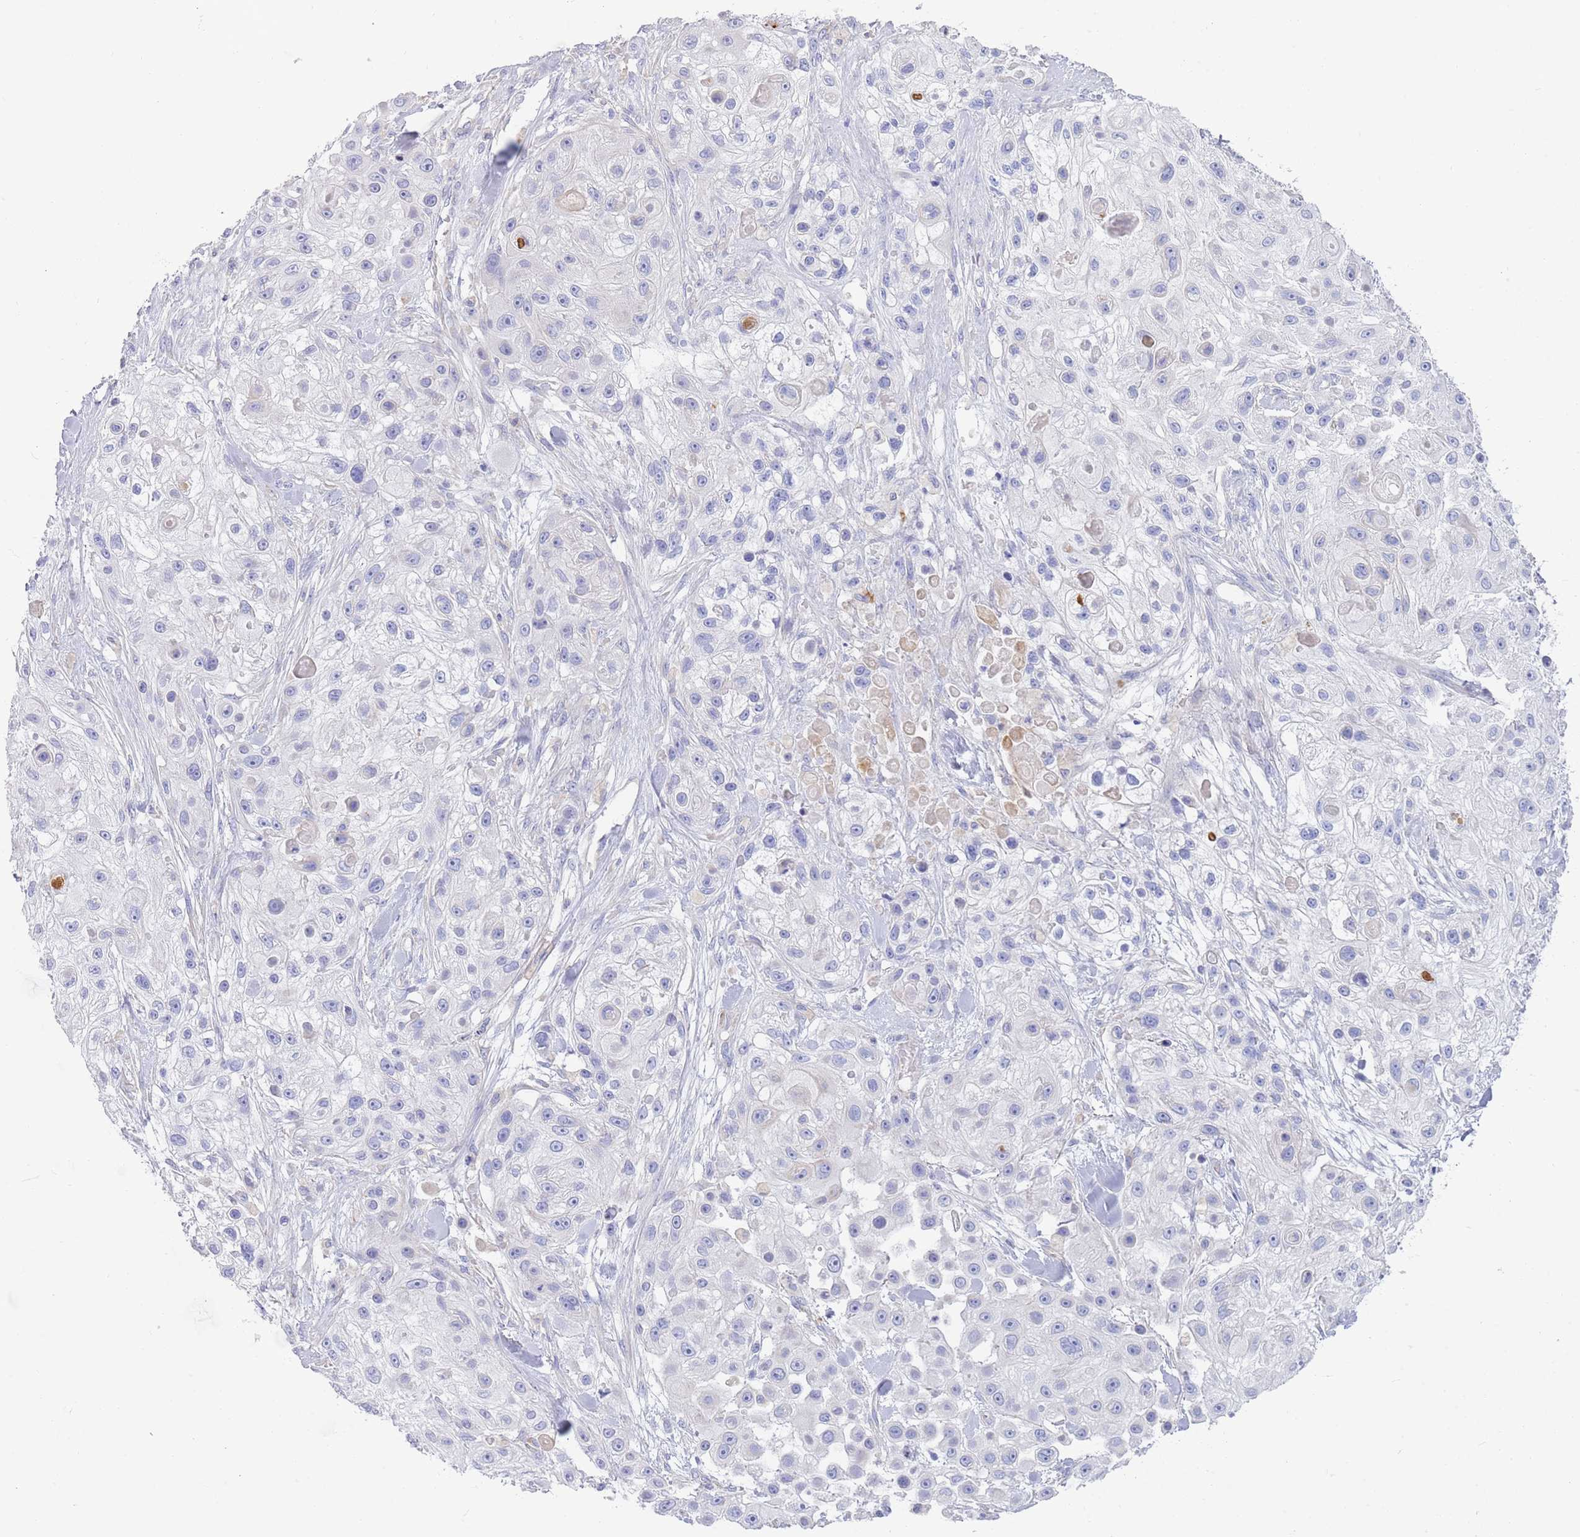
{"staining": {"intensity": "negative", "quantity": "none", "location": "none"}, "tissue": "skin cancer", "cell_type": "Tumor cells", "image_type": "cancer", "snomed": [{"axis": "morphology", "description": "Squamous cell carcinoma, NOS"}, {"axis": "topography", "description": "Skin"}], "caption": "IHC photomicrograph of neoplastic tissue: skin squamous cell carcinoma stained with DAB shows no significant protein positivity in tumor cells.", "gene": "CCDC149", "patient": {"sex": "male", "age": 67}}